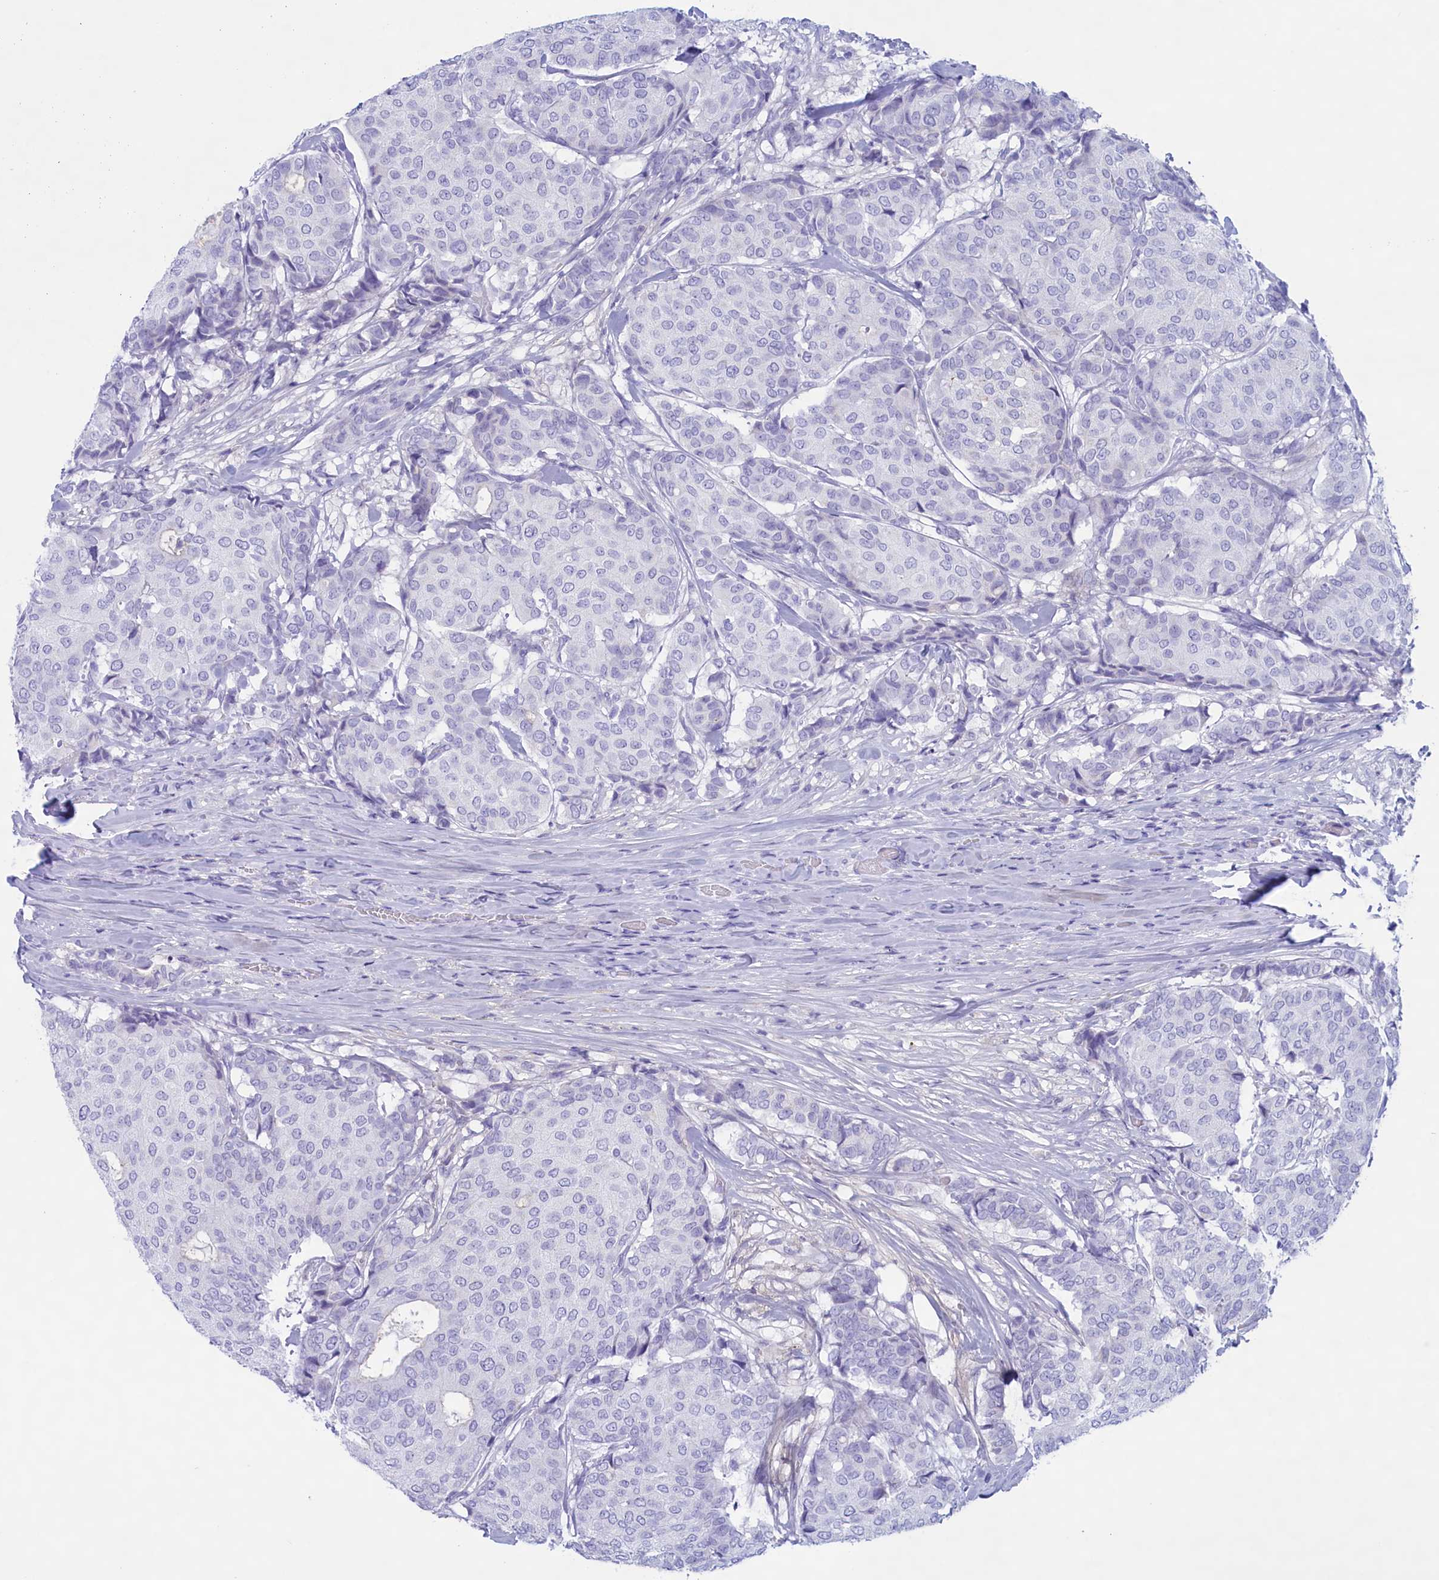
{"staining": {"intensity": "negative", "quantity": "none", "location": "none"}, "tissue": "breast cancer", "cell_type": "Tumor cells", "image_type": "cancer", "snomed": [{"axis": "morphology", "description": "Duct carcinoma"}, {"axis": "topography", "description": "Breast"}], "caption": "Immunohistochemical staining of breast cancer (infiltrating ductal carcinoma) shows no significant positivity in tumor cells.", "gene": "MPV17L2", "patient": {"sex": "female", "age": 75}}